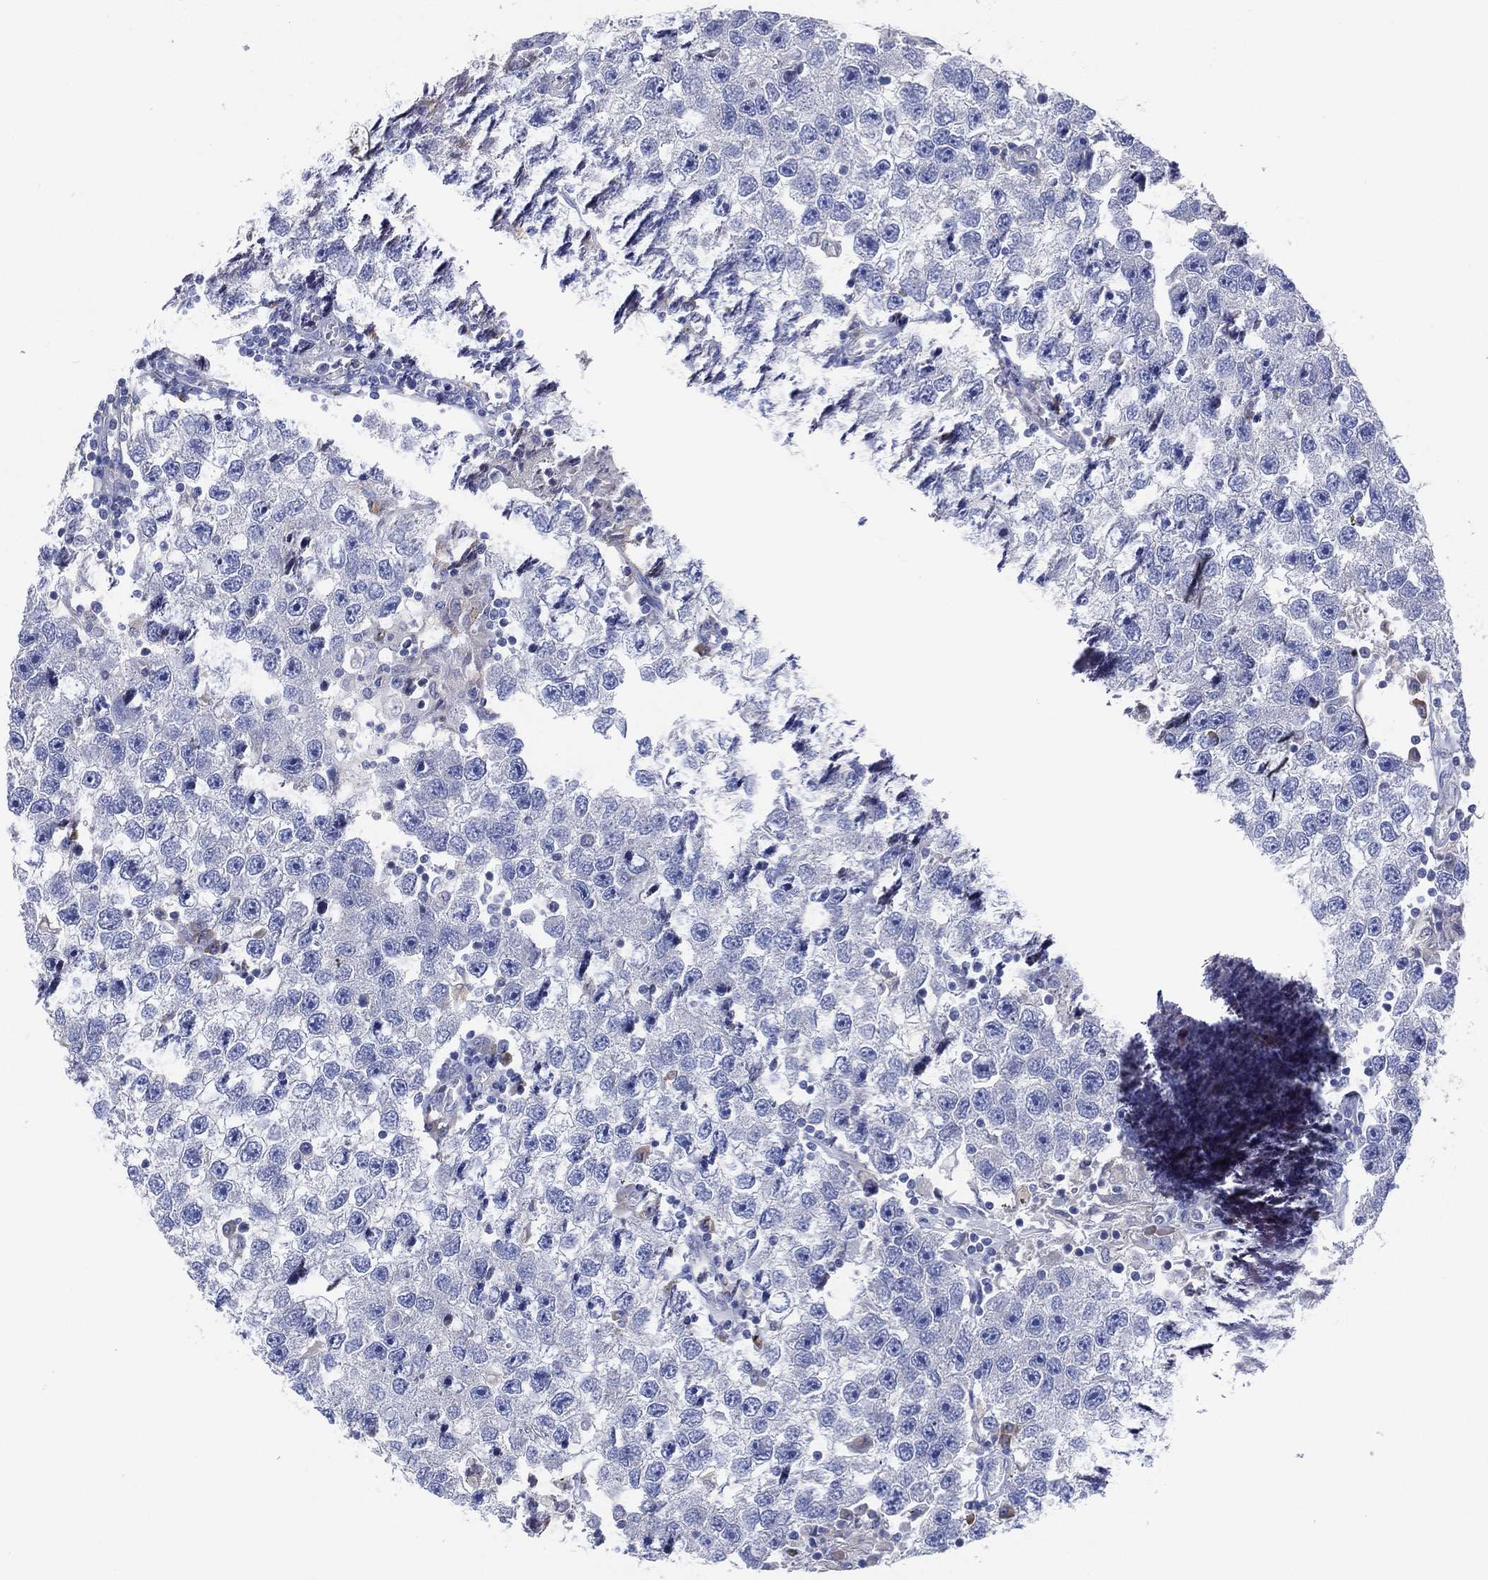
{"staining": {"intensity": "negative", "quantity": "none", "location": "none"}, "tissue": "testis cancer", "cell_type": "Tumor cells", "image_type": "cancer", "snomed": [{"axis": "morphology", "description": "Seminoma, NOS"}, {"axis": "topography", "description": "Testis"}], "caption": "The IHC micrograph has no significant expression in tumor cells of testis cancer (seminoma) tissue.", "gene": "GALNS", "patient": {"sex": "male", "age": 26}}